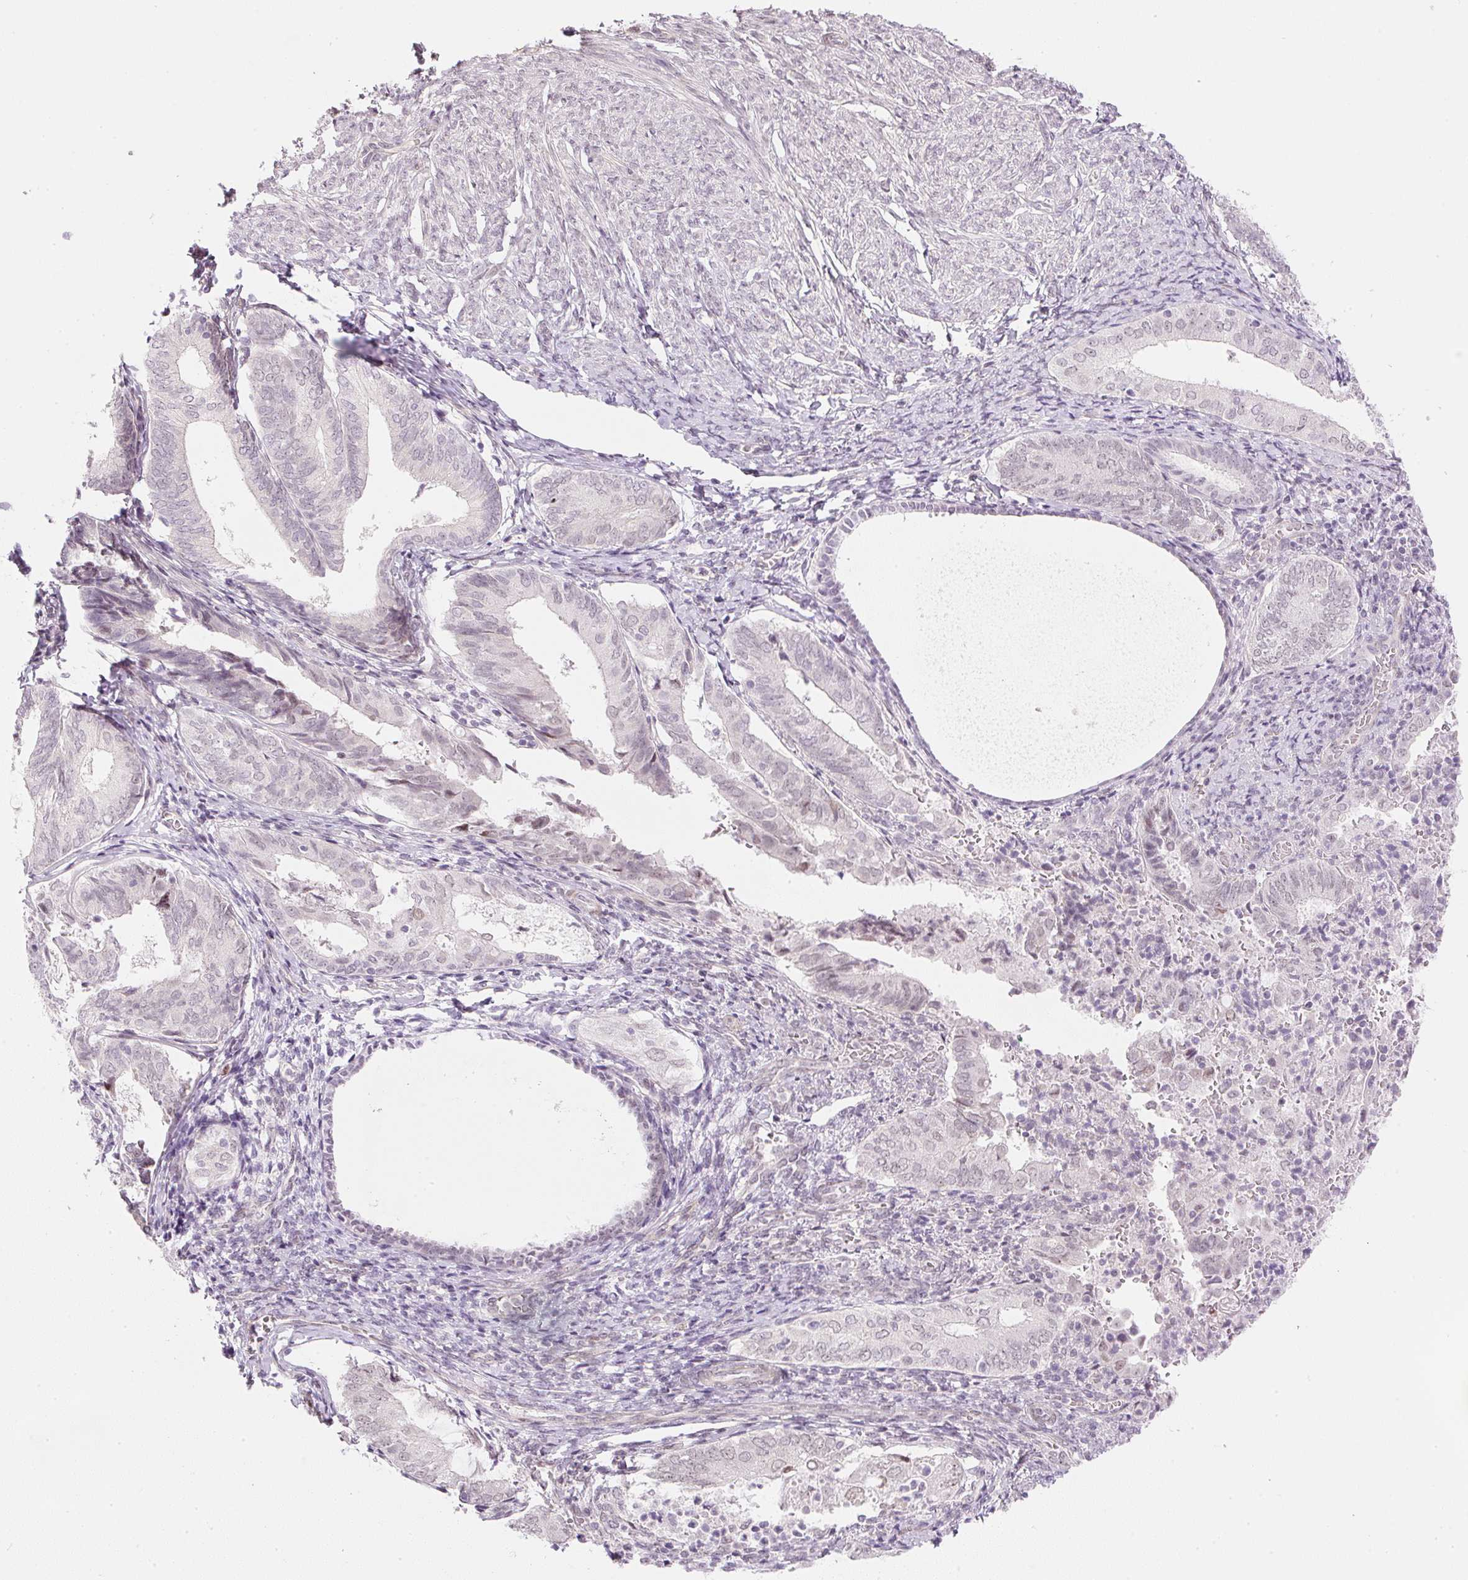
{"staining": {"intensity": "weak", "quantity": "<25%", "location": "nuclear"}, "tissue": "endometrial cancer", "cell_type": "Tumor cells", "image_type": "cancer", "snomed": [{"axis": "morphology", "description": "Adenocarcinoma, NOS"}, {"axis": "topography", "description": "Endometrium"}], "caption": "DAB (3,3'-diaminobenzidine) immunohistochemical staining of endometrial adenocarcinoma demonstrates no significant positivity in tumor cells.", "gene": "DPPA4", "patient": {"sex": "female", "age": 87}}